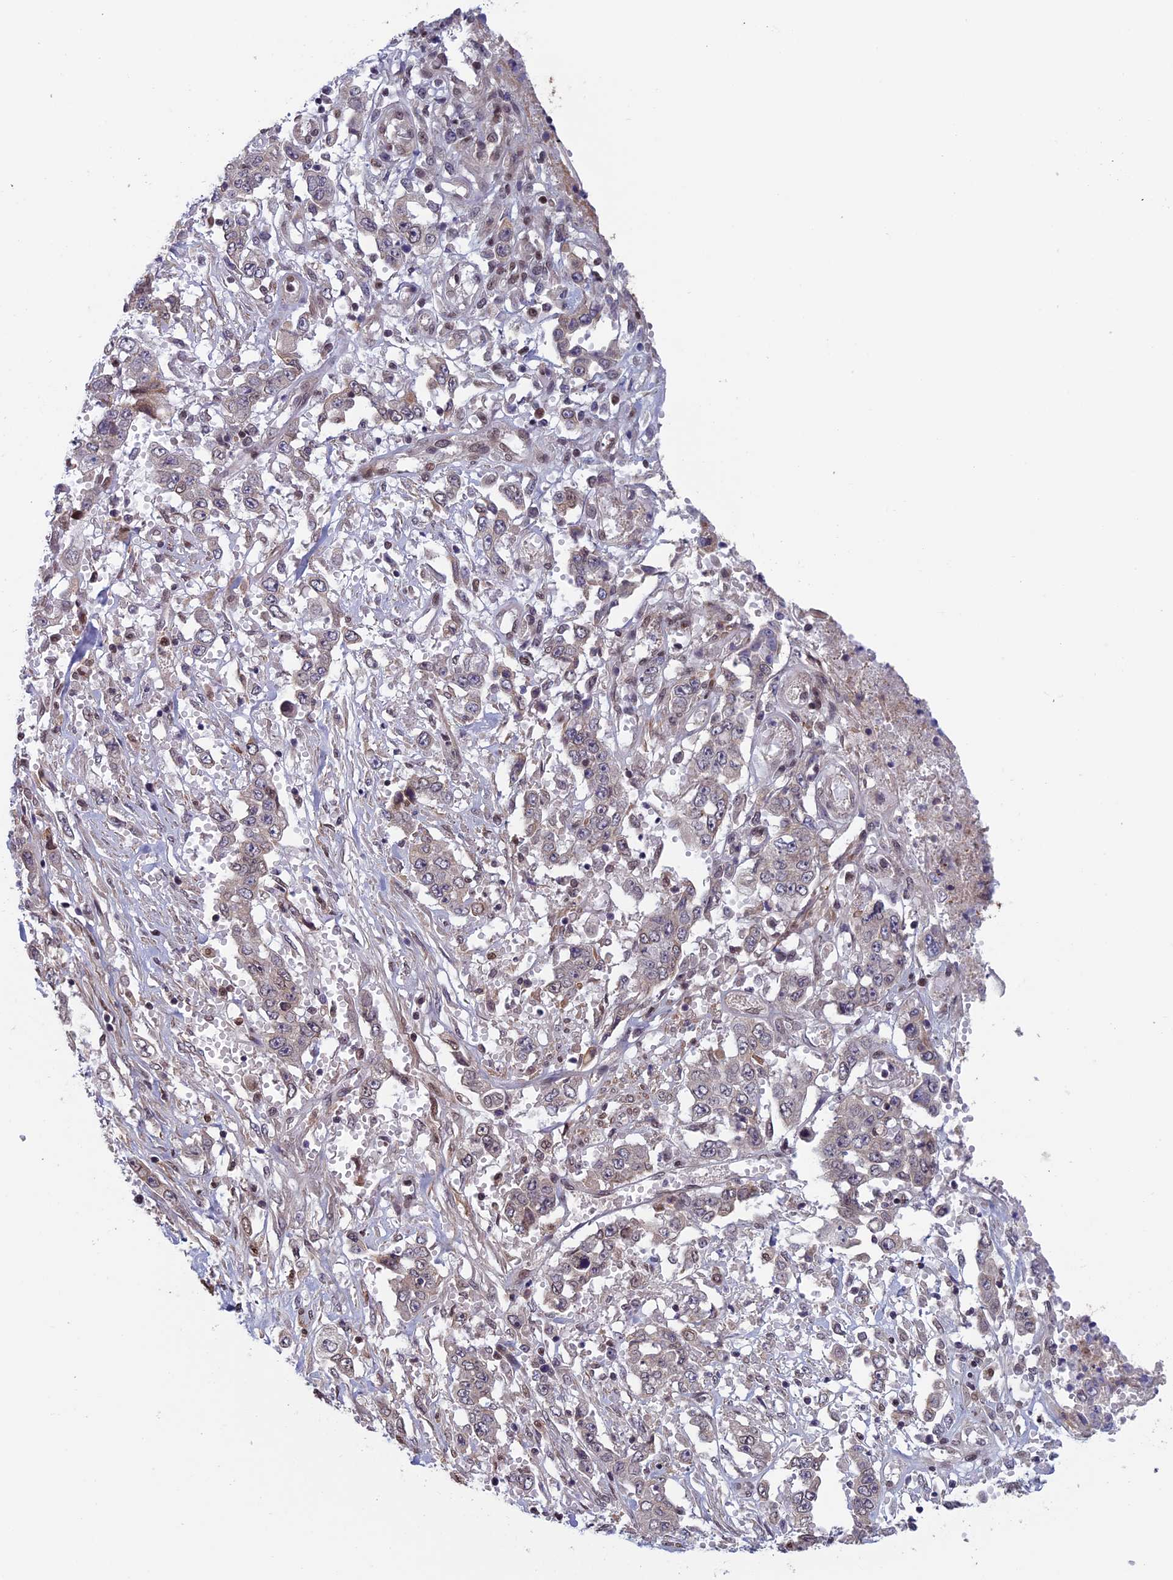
{"staining": {"intensity": "weak", "quantity": "<25%", "location": "nuclear"}, "tissue": "stomach cancer", "cell_type": "Tumor cells", "image_type": "cancer", "snomed": [{"axis": "morphology", "description": "Adenocarcinoma, NOS"}, {"axis": "topography", "description": "Stomach, upper"}], "caption": "There is no significant expression in tumor cells of stomach adenocarcinoma.", "gene": "FADS1", "patient": {"sex": "male", "age": 62}}